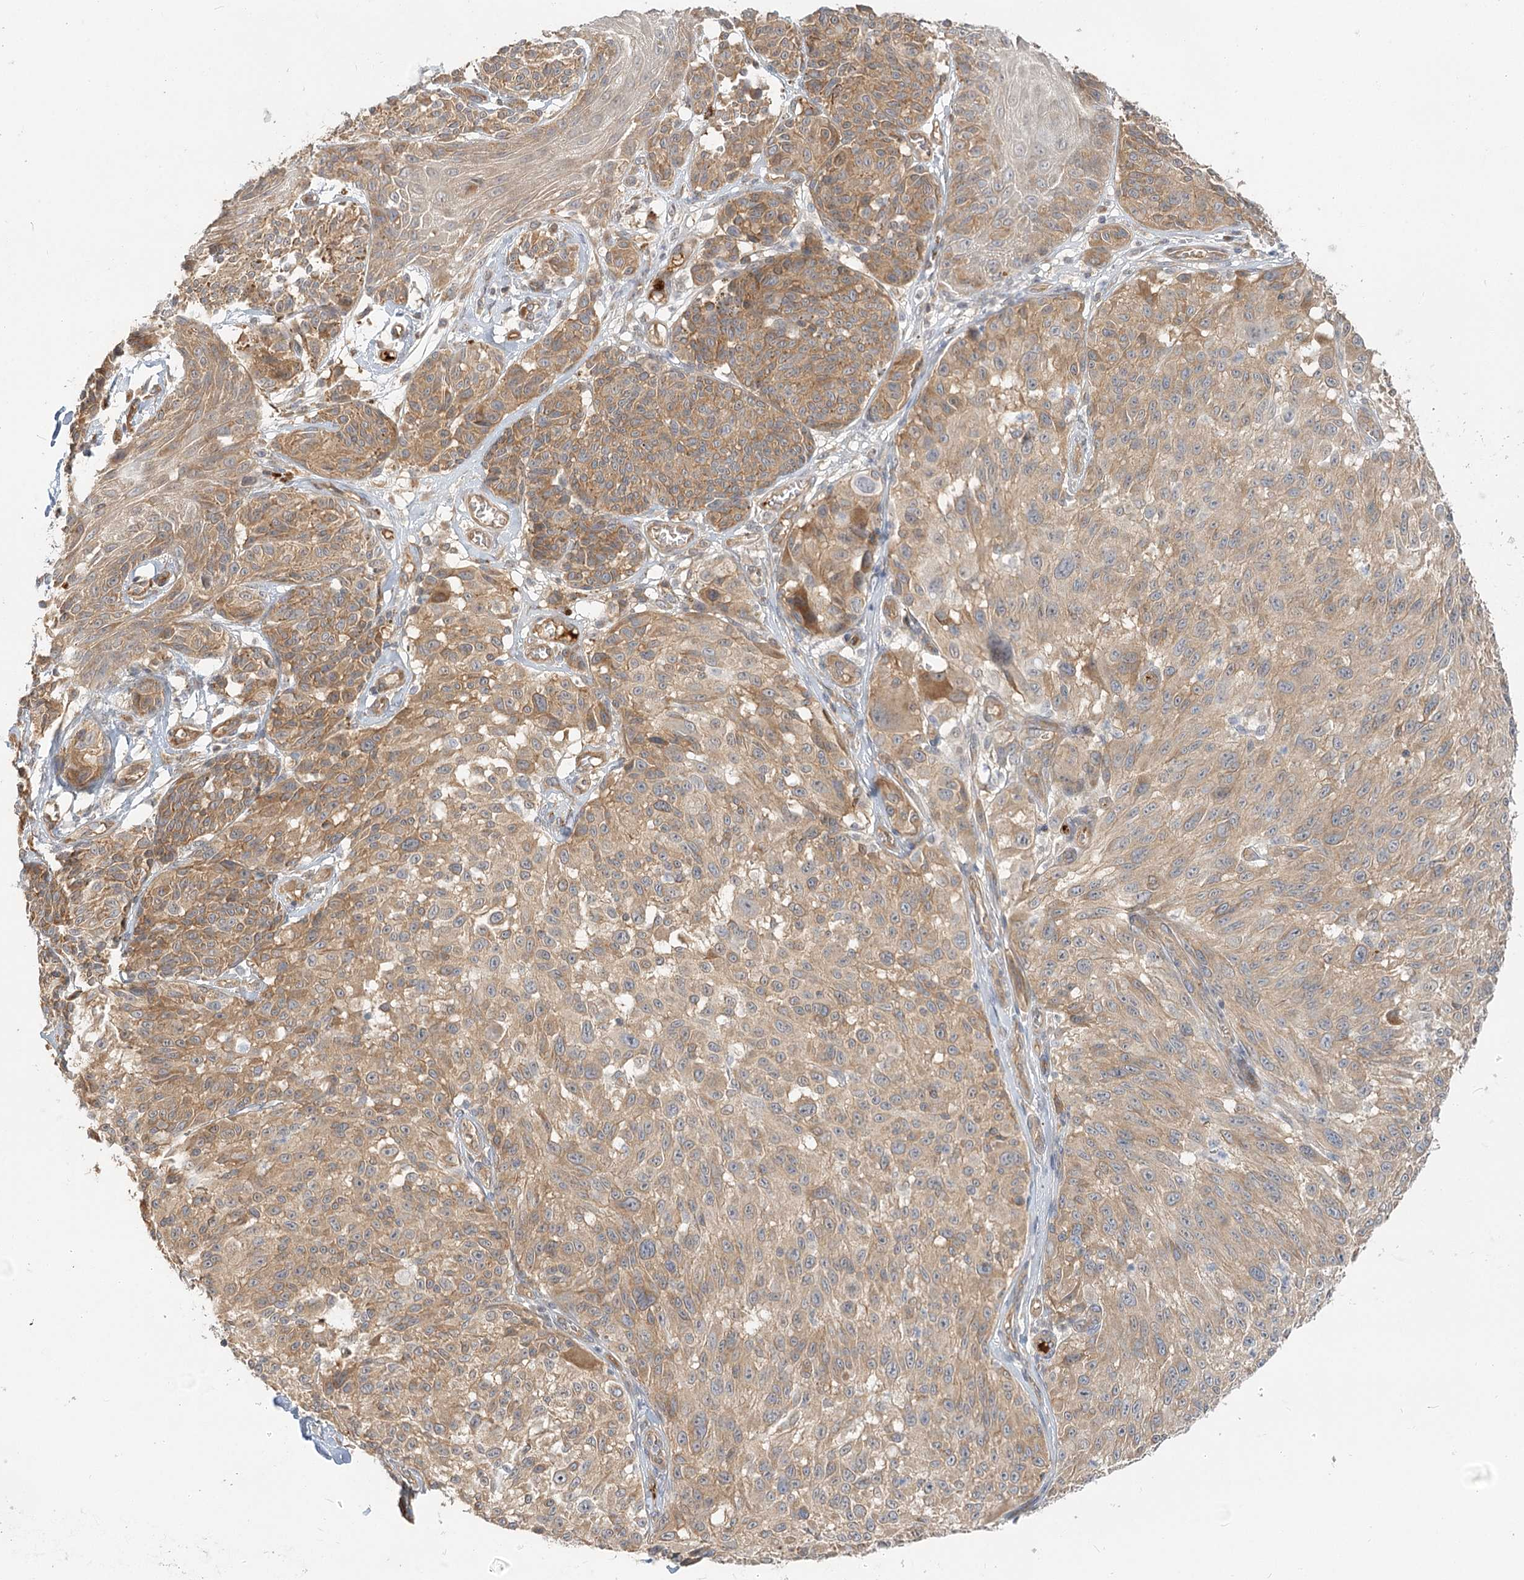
{"staining": {"intensity": "weak", "quantity": ">75%", "location": "cytoplasmic/membranous"}, "tissue": "melanoma", "cell_type": "Tumor cells", "image_type": "cancer", "snomed": [{"axis": "morphology", "description": "Malignant melanoma, NOS"}, {"axis": "topography", "description": "Skin"}], "caption": "Immunohistochemistry photomicrograph of human malignant melanoma stained for a protein (brown), which demonstrates low levels of weak cytoplasmic/membranous staining in about >75% of tumor cells.", "gene": "GUCY2C", "patient": {"sex": "male", "age": 83}}